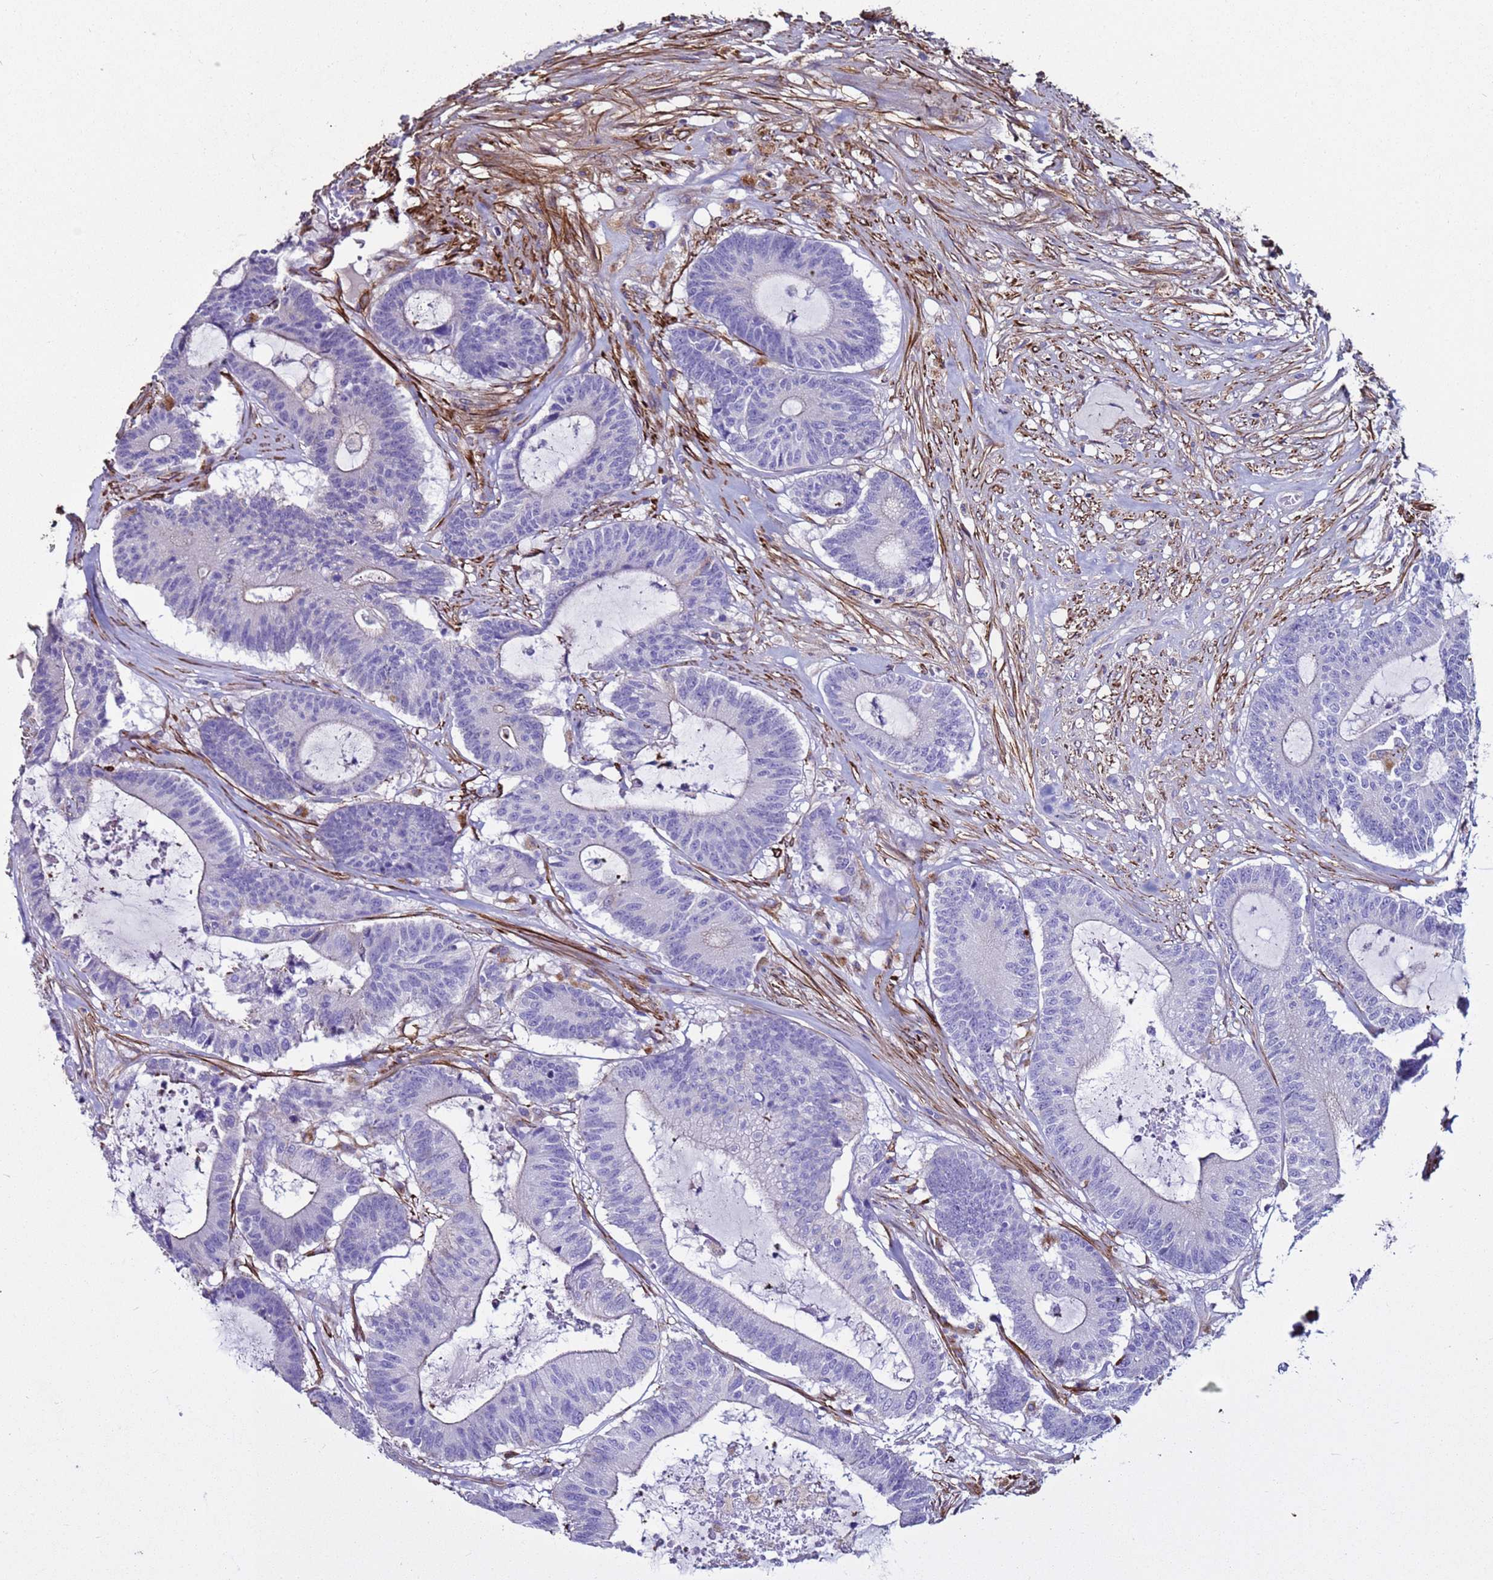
{"staining": {"intensity": "negative", "quantity": "none", "location": "none"}, "tissue": "colorectal cancer", "cell_type": "Tumor cells", "image_type": "cancer", "snomed": [{"axis": "morphology", "description": "Adenocarcinoma, NOS"}, {"axis": "topography", "description": "Colon"}], "caption": "Colorectal adenocarcinoma stained for a protein using immunohistochemistry demonstrates no positivity tumor cells.", "gene": "RABL2B", "patient": {"sex": "female", "age": 84}}